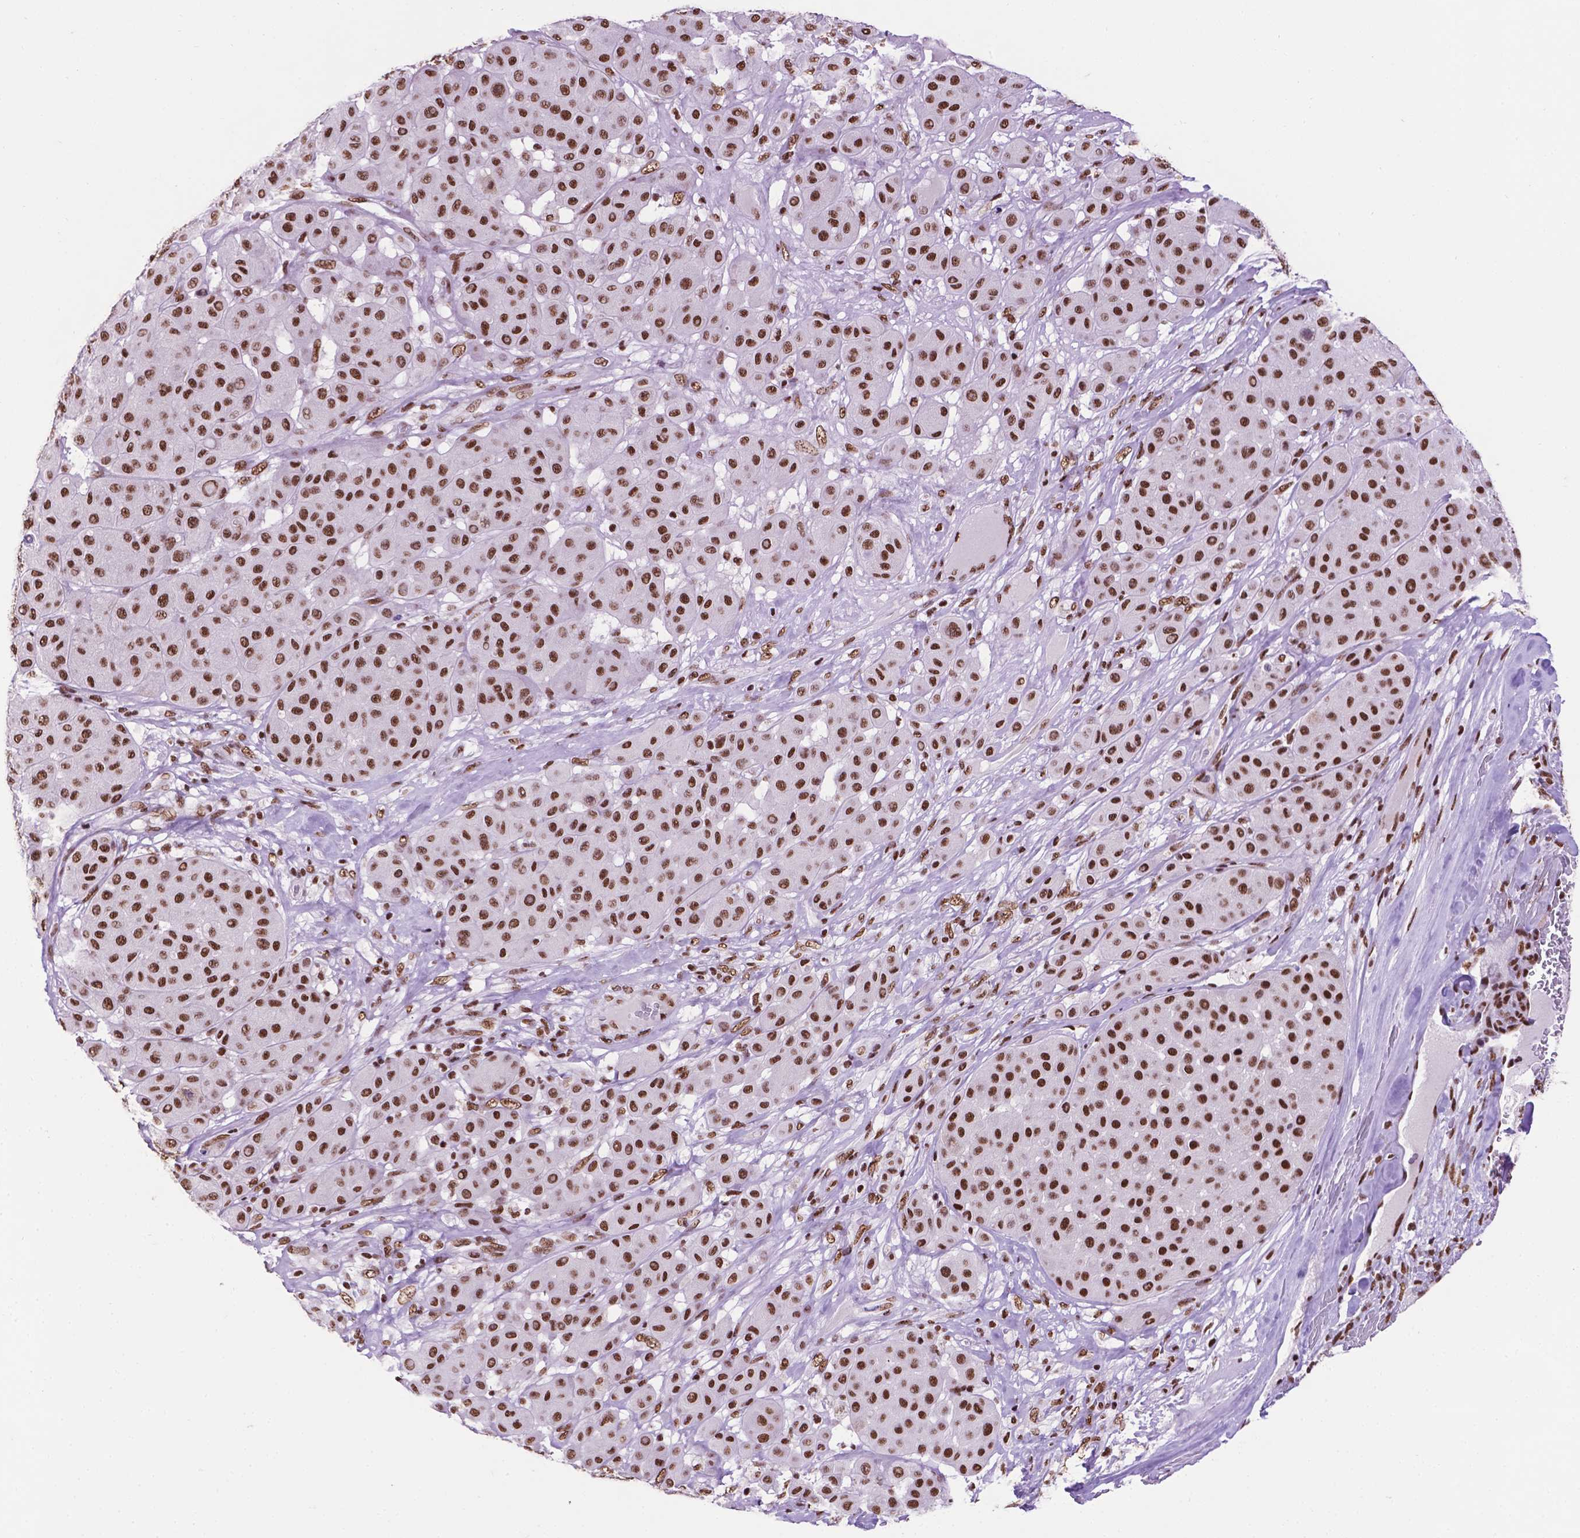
{"staining": {"intensity": "strong", "quantity": ">75%", "location": "nuclear"}, "tissue": "melanoma", "cell_type": "Tumor cells", "image_type": "cancer", "snomed": [{"axis": "morphology", "description": "Malignant melanoma, Metastatic site"}, {"axis": "topography", "description": "Smooth muscle"}], "caption": "Immunohistochemistry of human melanoma shows high levels of strong nuclear positivity in about >75% of tumor cells.", "gene": "CCAR2", "patient": {"sex": "male", "age": 41}}